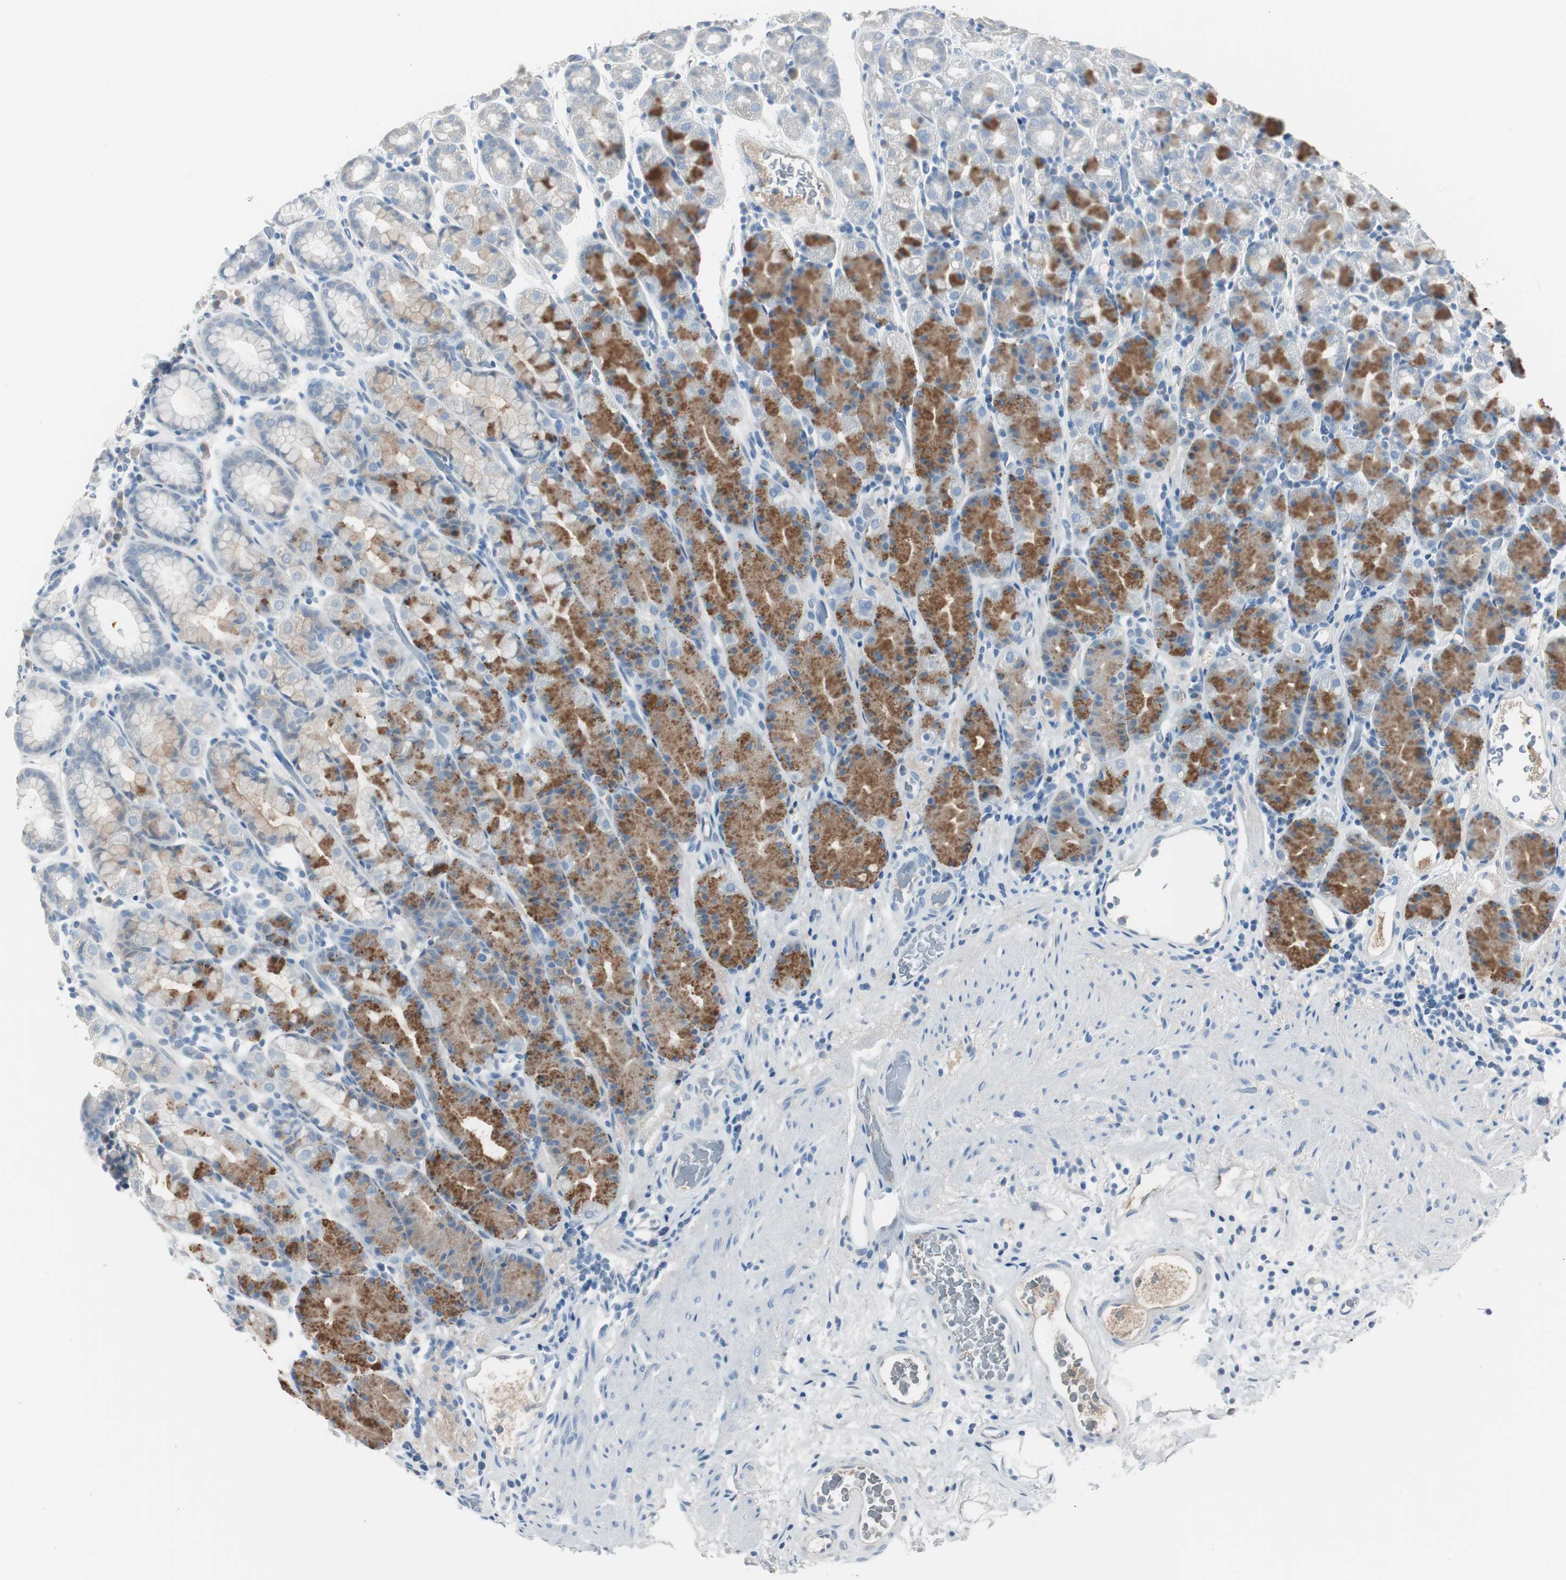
{"staining": {"intensity": "moderate", "quantity": "25%-75%", "location": "cytoplasmic/membranous"}, "tissue": "stomach", "cell_type": "Glandular cells", "image_type": "normal", "snomed": [{"axis": "morphology", "description": "Normal tissue, NOS"}, {"axis": "topography", "description": "Stomach, upper"}], "caption": "Glandular cells reveal medium levels of moderate cytoplasmic/membranous staining in about 25%-75% of cells in unremarkable human stomach. (DAB = brown stain, brightfield microscopy at high magnification).", "gene": "SERPINF1", "patient": {"sex": "male", "age": 68}}